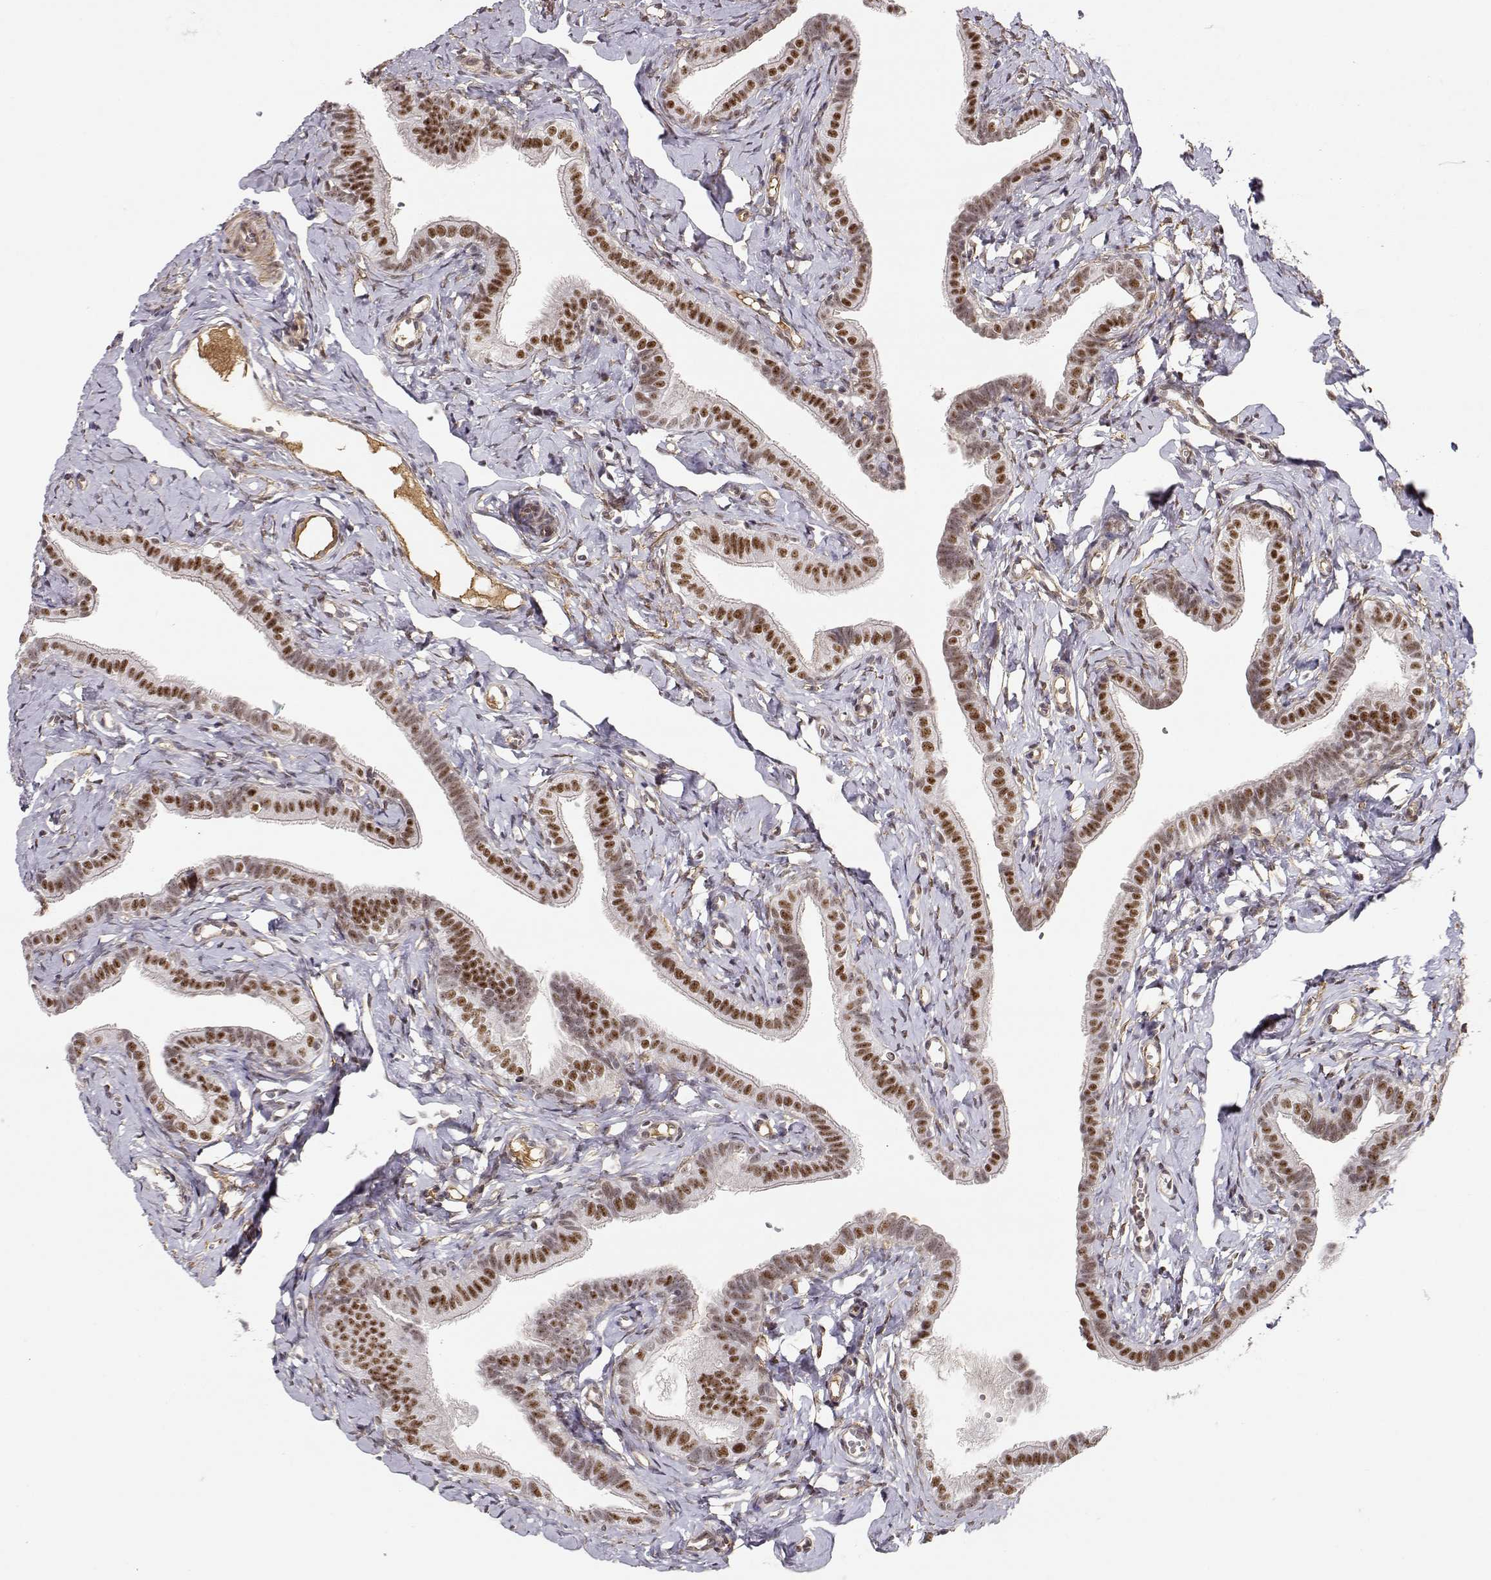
{"staining": {"intensity": "moderate", "quantity": ">75%", "location": "nuclear"}, "tissue": "fallopian tube", "cell_type": "Glandular cells", "image_type": "normal", "snomed": [{"axis": "morphology", "description": "Normal tissue, NOS"}, {"axis": "topography", "description": "Fallopian tube"}], "caption": "Immunohistochemical staining of benign fallopian tube shows >75% levels of moderate nuclear protein expression in approximately >75% of glandular cells.", "gene": "CIR1", "patient": {"sex": "female", "age": 41}}